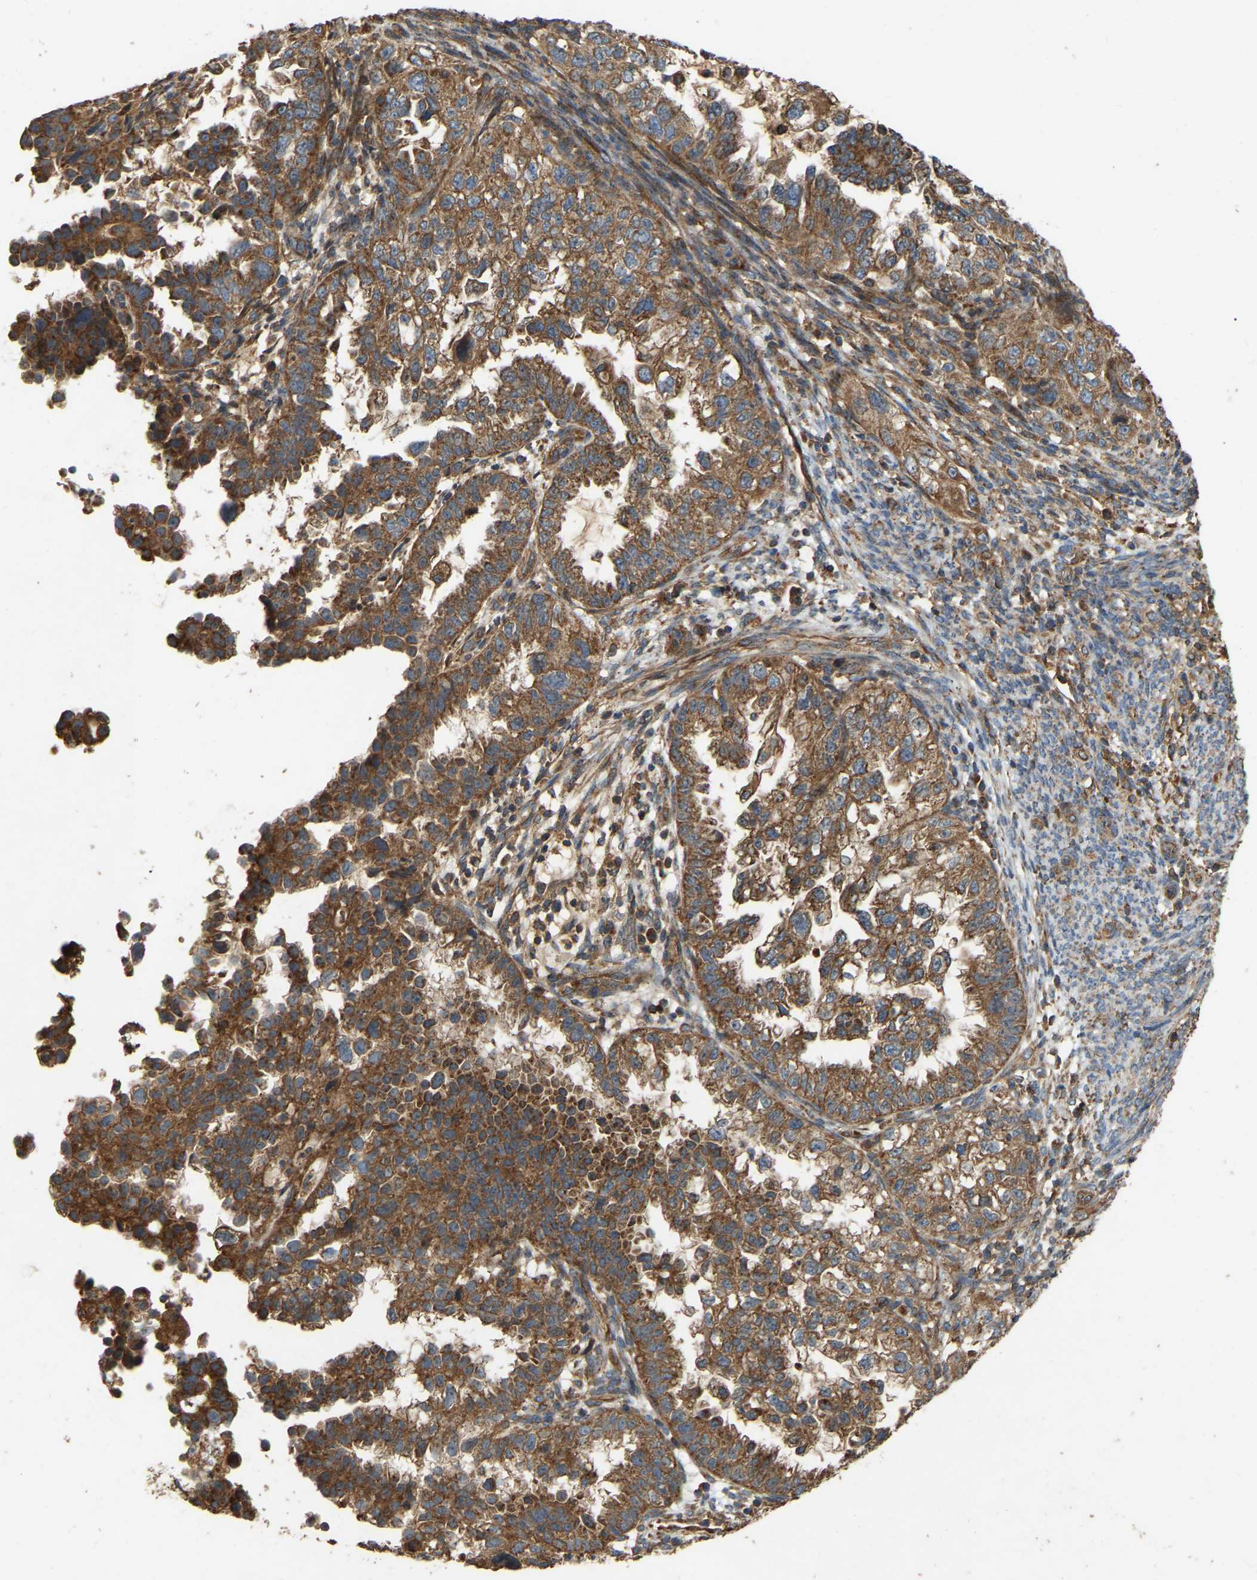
{"staining": {"intensity": "strong", "quantity": ">75%", "location": "cytoplasmic/membranous"}, "tissue": "endometrial cancer", "cell_type": "Tumor cells", "image_type": "cancer", "snomed": [{"axis": "morphology", "description": "Adenocarcinoma, NOS"}, {"axis": "topography", "description": "Endometrium"}], "caption": "A micrograph showing strong cytoplasmic/membranous positivity in about >75% of tumor cells in endometrial adenocarcinoma, as visualized by brown immunohistochemical staining.", "gene": "SAMD9L", "patient": {"sex": "female", "age": 85}}